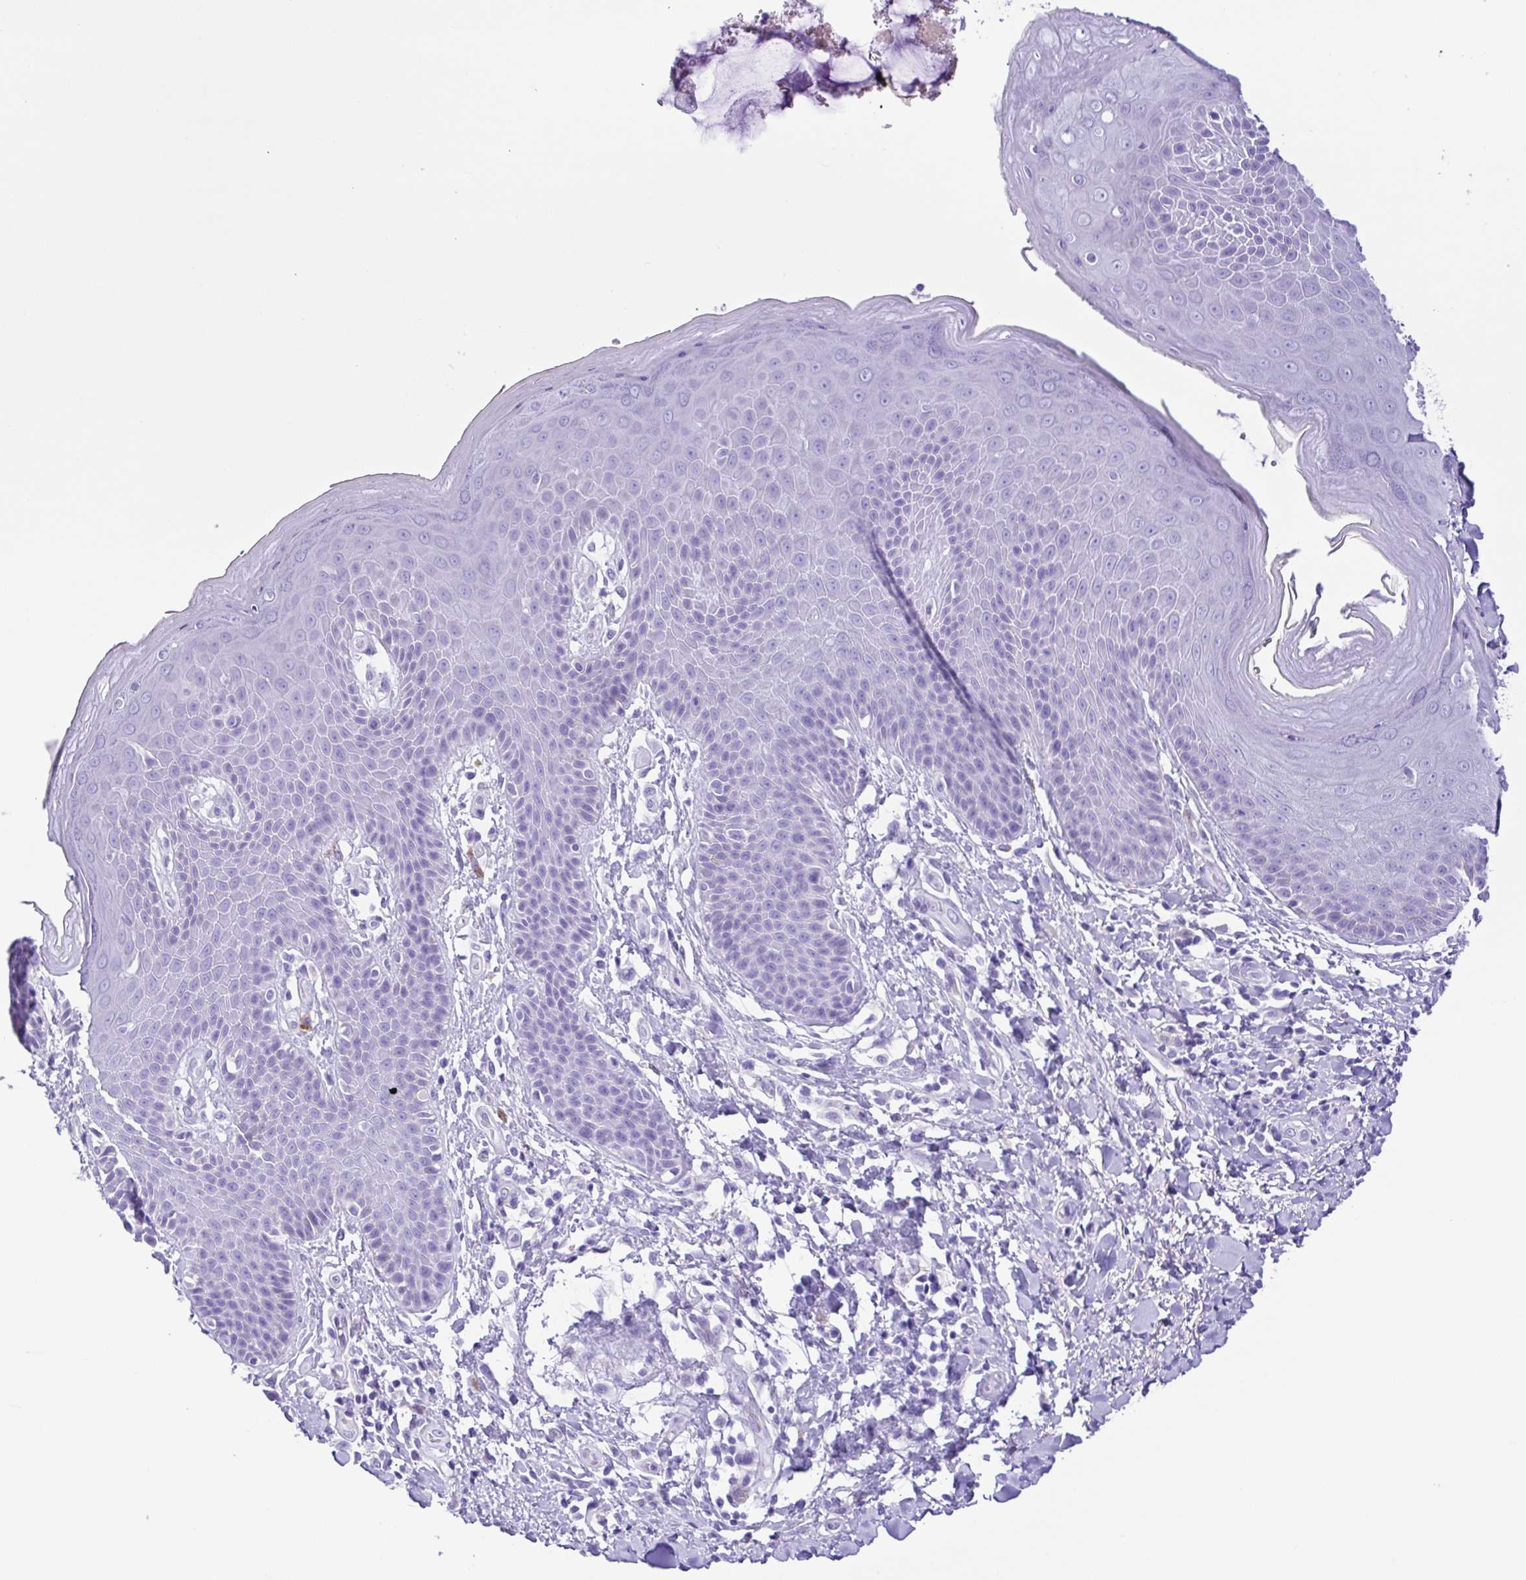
{"staining": {"intensity": "negative", "quantity": "none", "location": "none"}, "tissue": "skin", "cell_type": "Epidermal cells", "image_type": "normal", "snomed": [{"axis": "morphology", "description": "Normal tissue, NOS"}, {"axis": "topography", "description": "Anal"}, {"axis": "topography", "description": "Peripheral nerve tissue"}], "caption": "IHC micrograph of normal skin: human skin stained with DAB demonstrates no significant protein positivity in epidermal cells. The staining was performed using DAB (3,3'-diaminobenzidine) to visualize the protein expression in brown, while the nuclei were stained in blue with hematoxylin (Magnification: 20x).", "gene": "GPR17", "patient": {"sex": "male", "age": 51}}